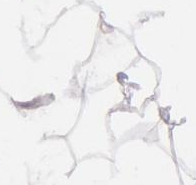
{"staining": {"intensity": "negative", "quantity": "none", "location": "none"}, "tissue": "adipose tissue", "cell_type": "Adipocytes", "image_type": "normal", "snomed": [{"axis": "morphology", "description": "Normal tissue, NOS"}, {"axis": "morphology", "description": "Duct carcinoma"}, {"axis": "topography", "description": "Breast"}, {"axis": "topography", "description": "Adipose tissue"}], "caption": "This is an IHC micrograph of normal human adipose tissue. There is no staining in adipocytes.", "gene": "TASL", "patient": {"sex": "female", "age": 37}}